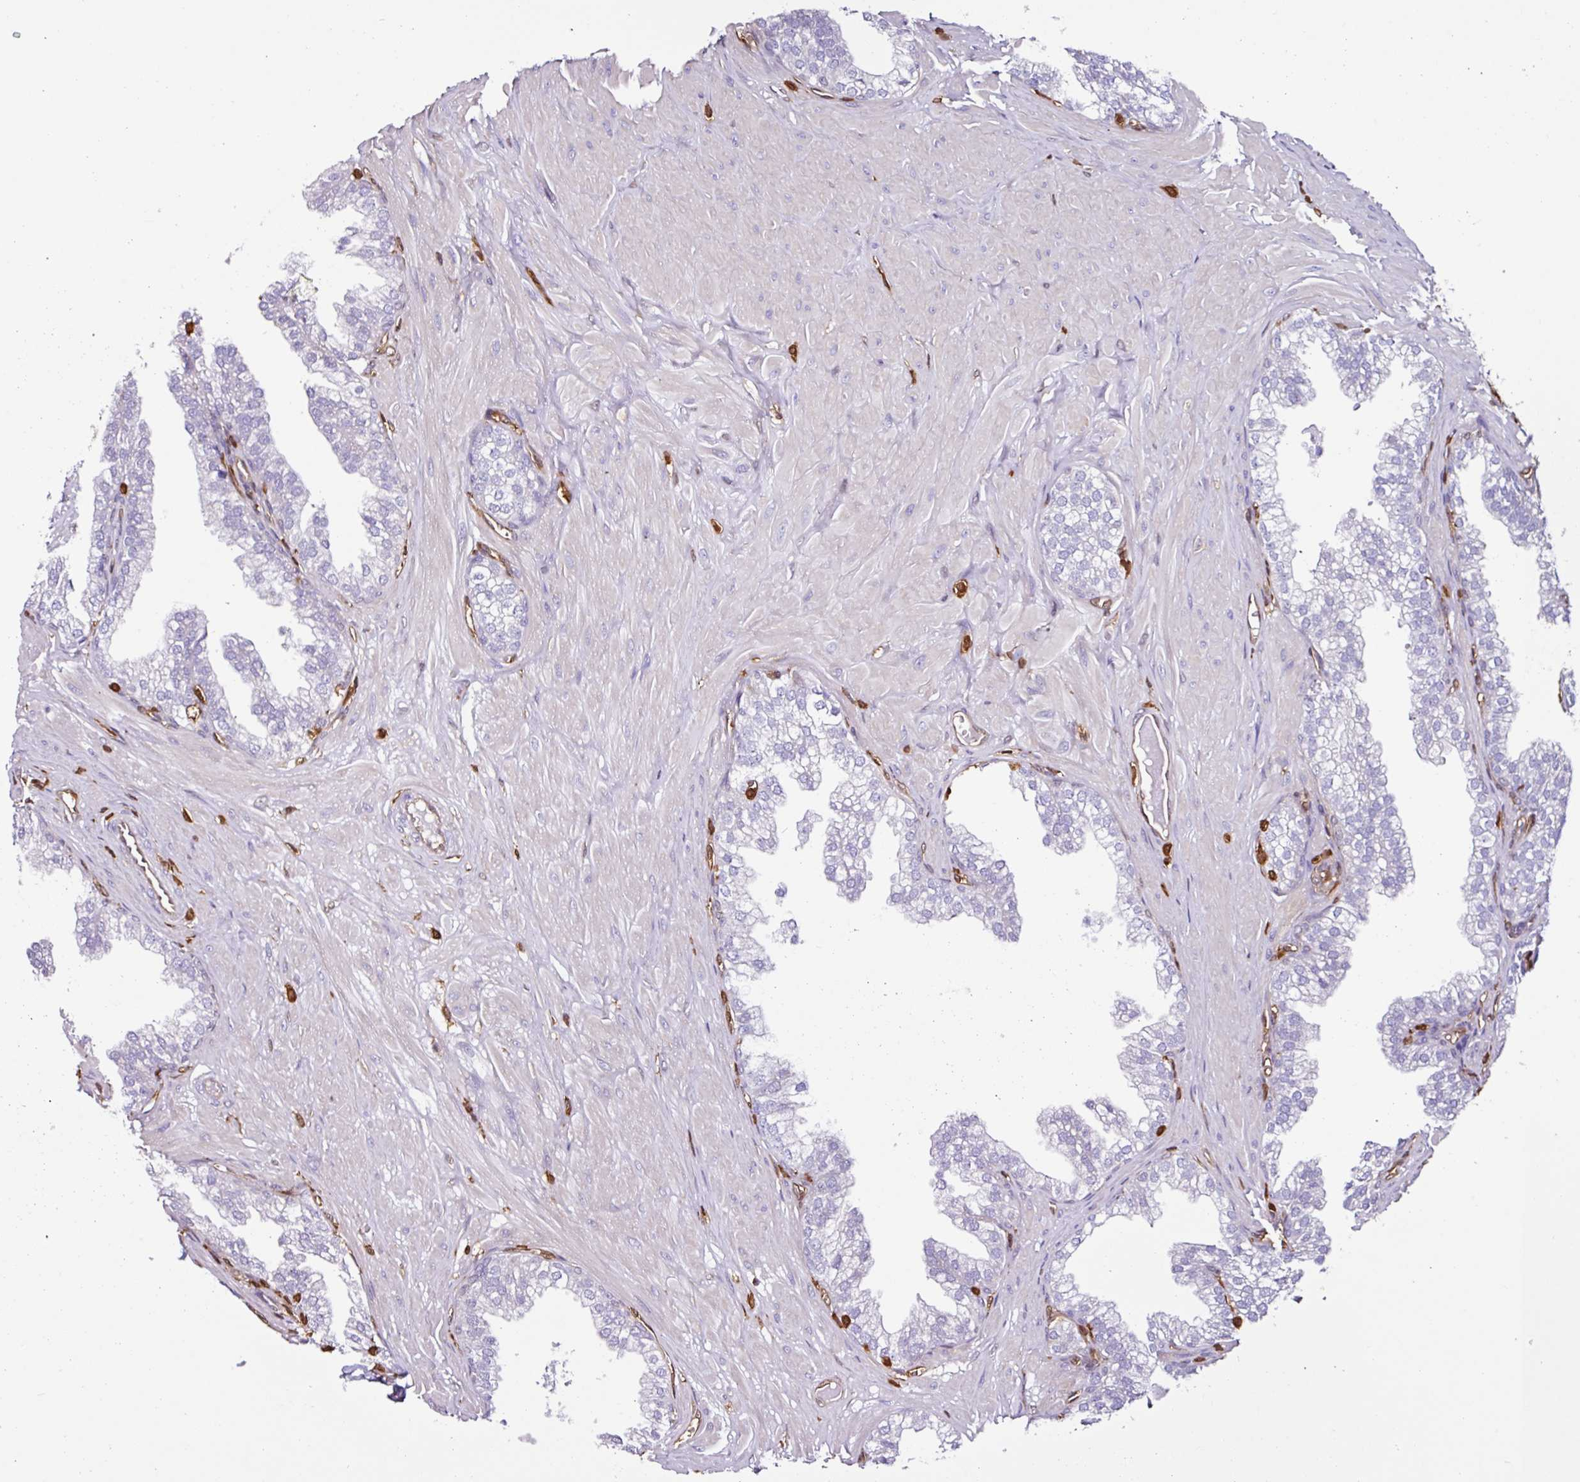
{"staining": {"intensity": "weak", "quantity": "<25%", "location": "cytoplasmic/membranous"}, "tissue": "prostate", "cell_type": "Glandular cells", "image_type": "normal", "snomed": [{"axis": "morphology", "description": "Normal tissue, NOS"}, {"axis": "topography", "description": "Prostate"}, {"axis": "topography", "description": "Peripheral nerve tissue"}], "caption": "High magnification brightfield microscopy of benign prostate stained with DAB (3,3'-diaminobenzidine) (brown) and counterstained with hematoxylin (blue): glandular cells show no significant expression.", "gene": "ARHGDIB", "patient": {"sex": "male", "age": 55}}